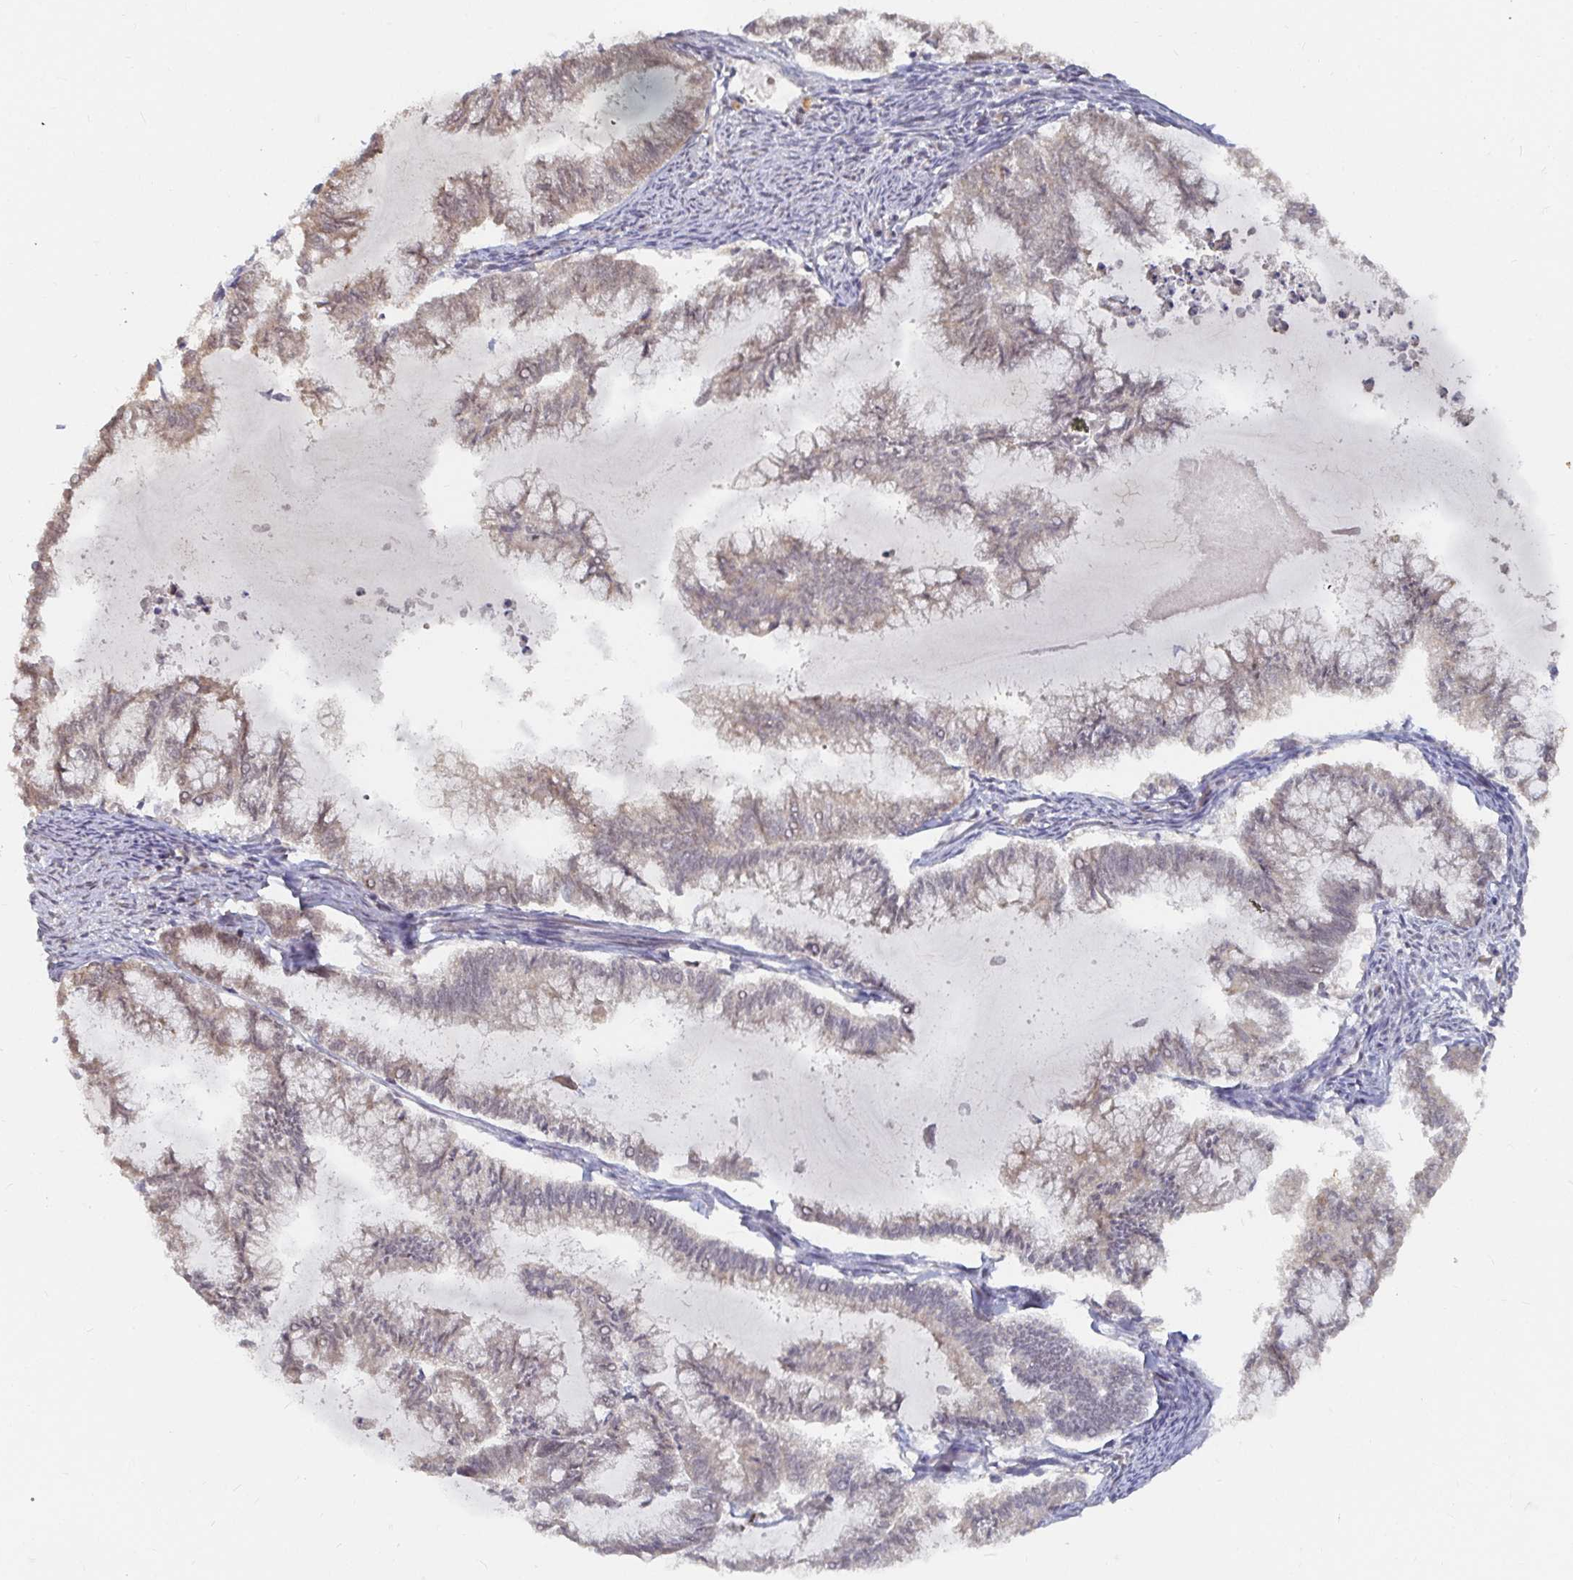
{"staining": {"intensity": "weak", "quantity": "25%-75%", "location": "cytoplasmic/membranous"}, "tissue": "endometrial cancer", "cell_type": "Tumor cells", "image_type": "cancer", "snomed": [{"axis": "morphology", "description": "Adenocarcinoma, NOS"}, {"axis": "topography", "description": "Endometrium"}], "caption": "Tumor cells exhibit weak cytoplasmic/membranous staining in approximately 25%-75% of cells in endometrial cancer (adenocarcinoma). Using DAB (brown) and hematoxylin (blue) stains, captured at high magnification using brightfield microscopy.", "gene": "LRP5", "patient": {"sex": "female", "age": 79}}